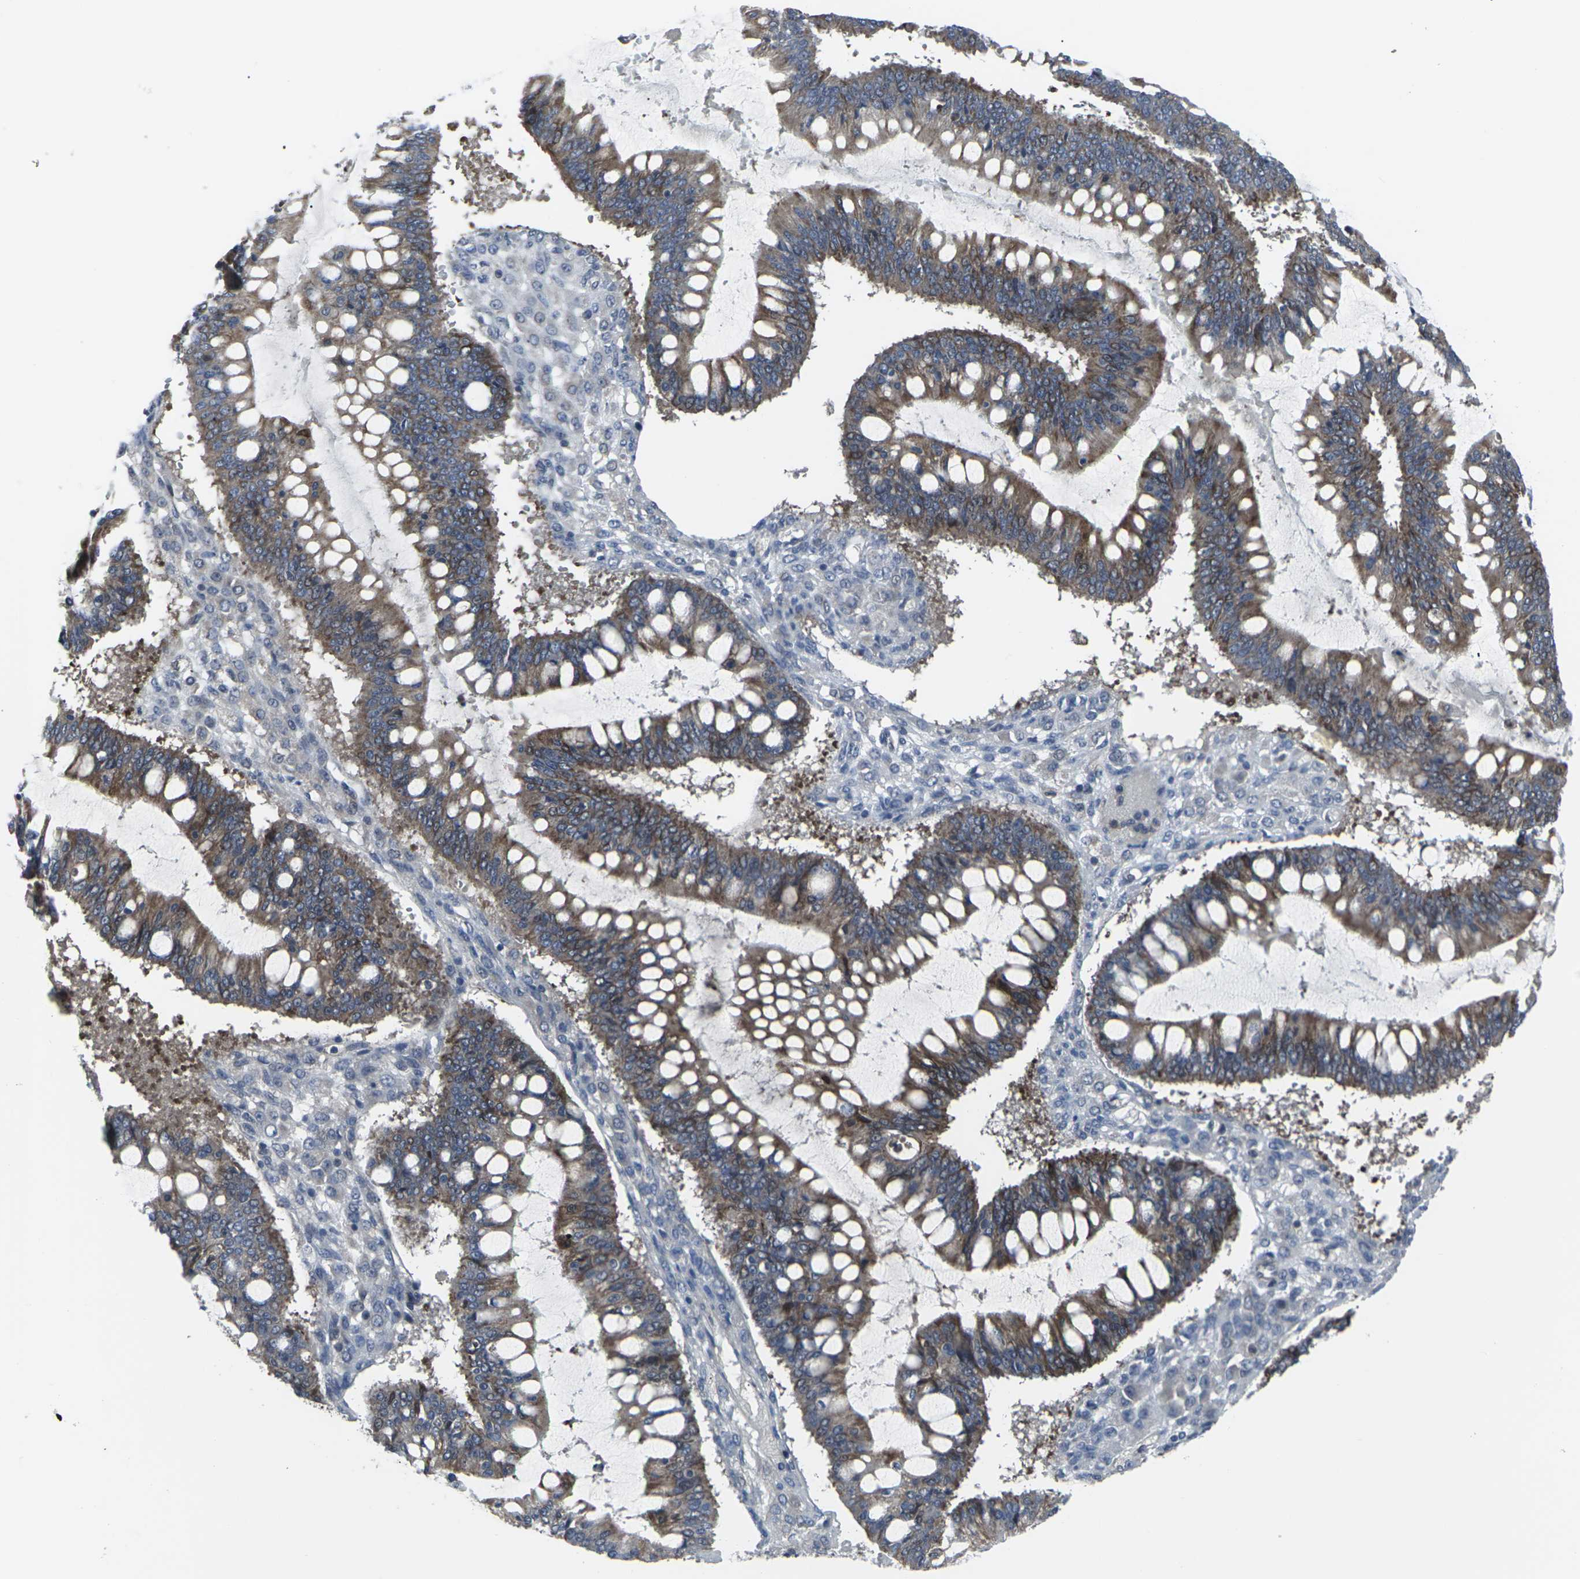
{"staining": {"intensity": "moderate", "quantity": ">75%", "location": "cytoplasmic/membranous"}, "tissue": "ovarian cancer", "cell_type": "Tumor cells", "image_type": "cancer", "snomed": [{"axis": "morphology", "description": "Cystadenocarcinoma, mucinous, NOS"}, {"axis": "topography", "description": "Ovary"}], "caption": "Ovarian cancer was stained to show a protein in brown. There is medium levels of moderate cytoplasmic/membranous staining in about >75% of tumor cells.", "gene": "HPRT1", "patient": {"sex": "female", "age": 73}}